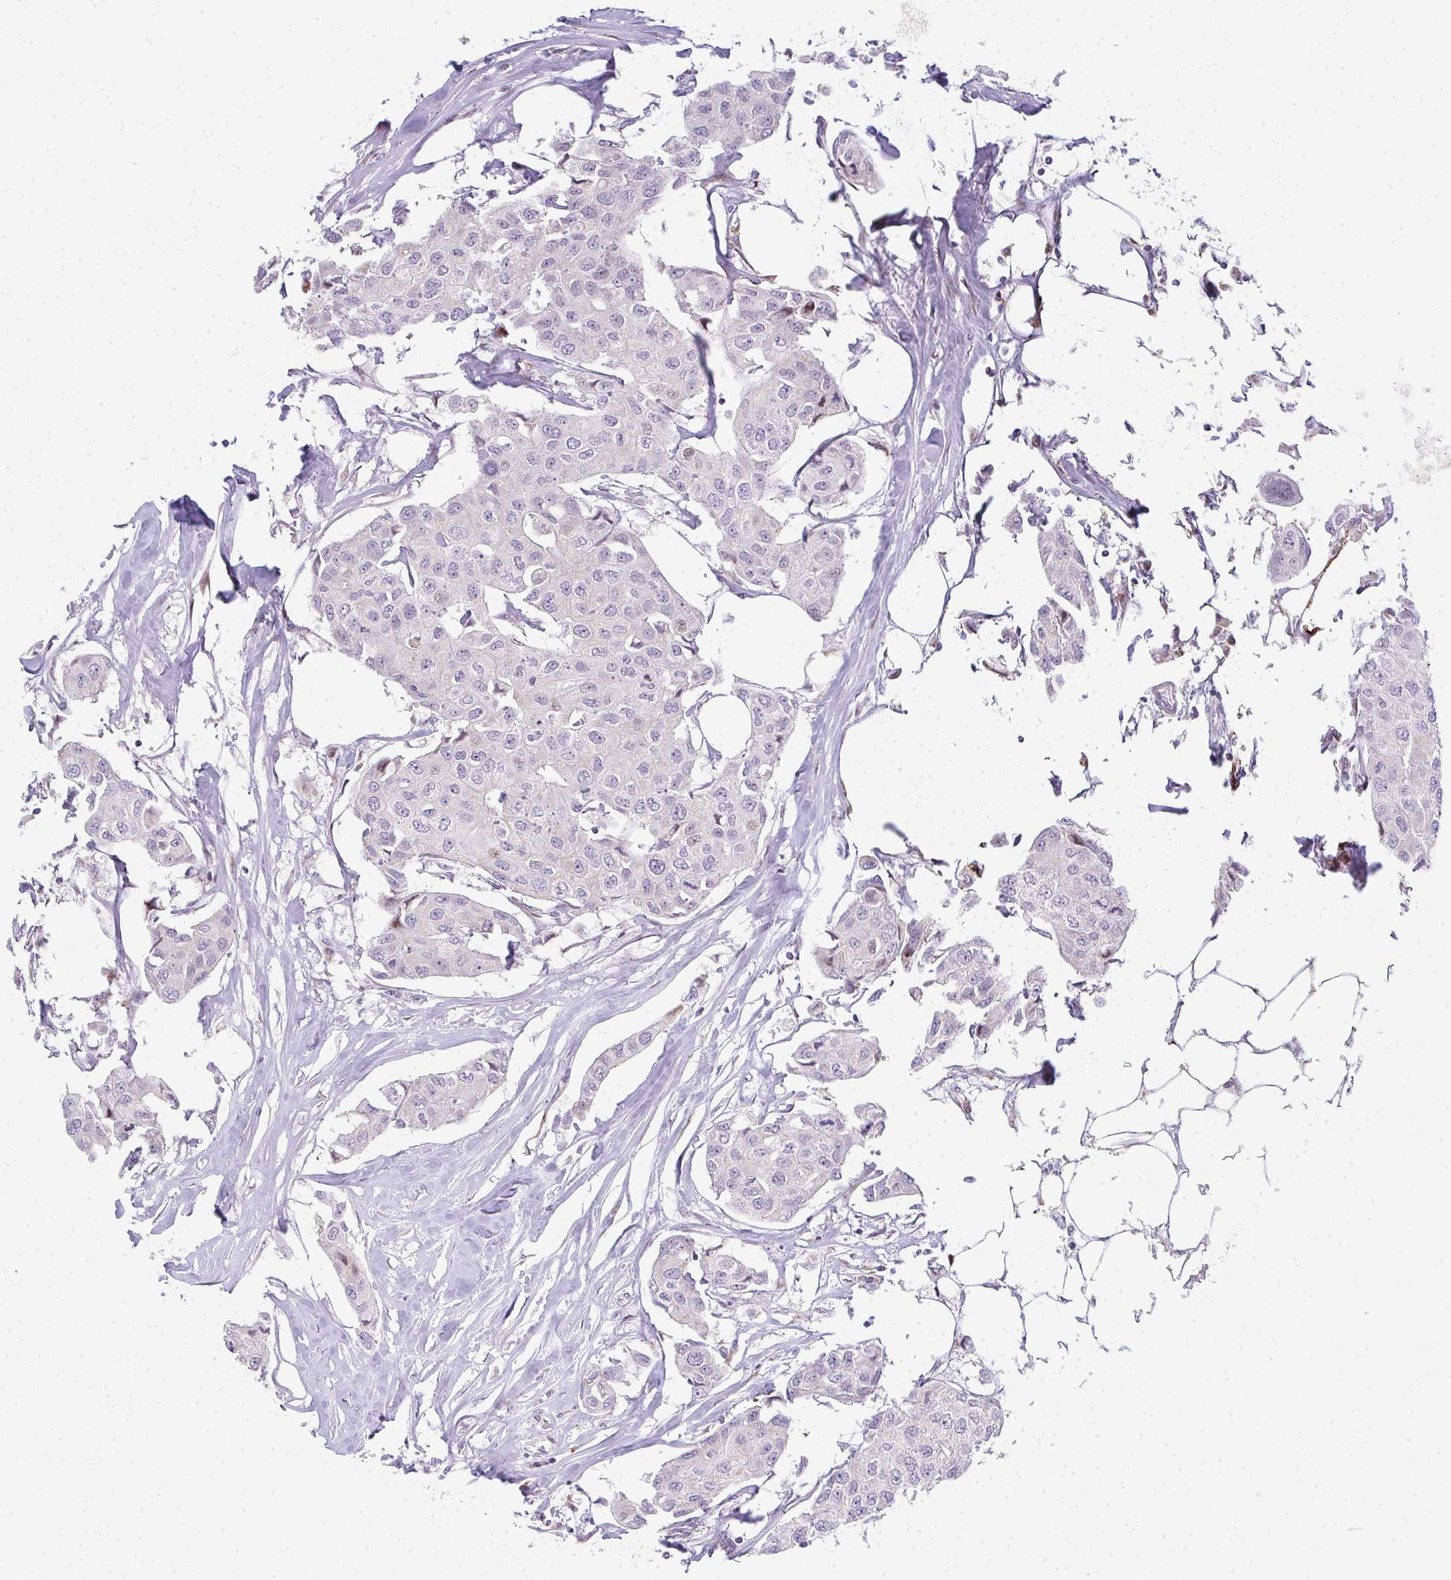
{"staining": {"intensity": "negative", "quantity": "none", "location": "none"}, "tissue": "breast cancer", "cell_type": "Tumor cells", "image_type": "cancer", "snomed": [{"axis": "morphology", "description": "Duct carcinoma"}, {"axis": "topography", "description": "Breast"}, {"axis": "topography", "description": "Lymph node"}], "caption": "Infiltrating ductal carcinoma (breast) was stained to show a protein in brown. There is no significant staining in tumor cells.", "gene": "PLA2G5", "patient": {"sex": "female", "age": 80}}